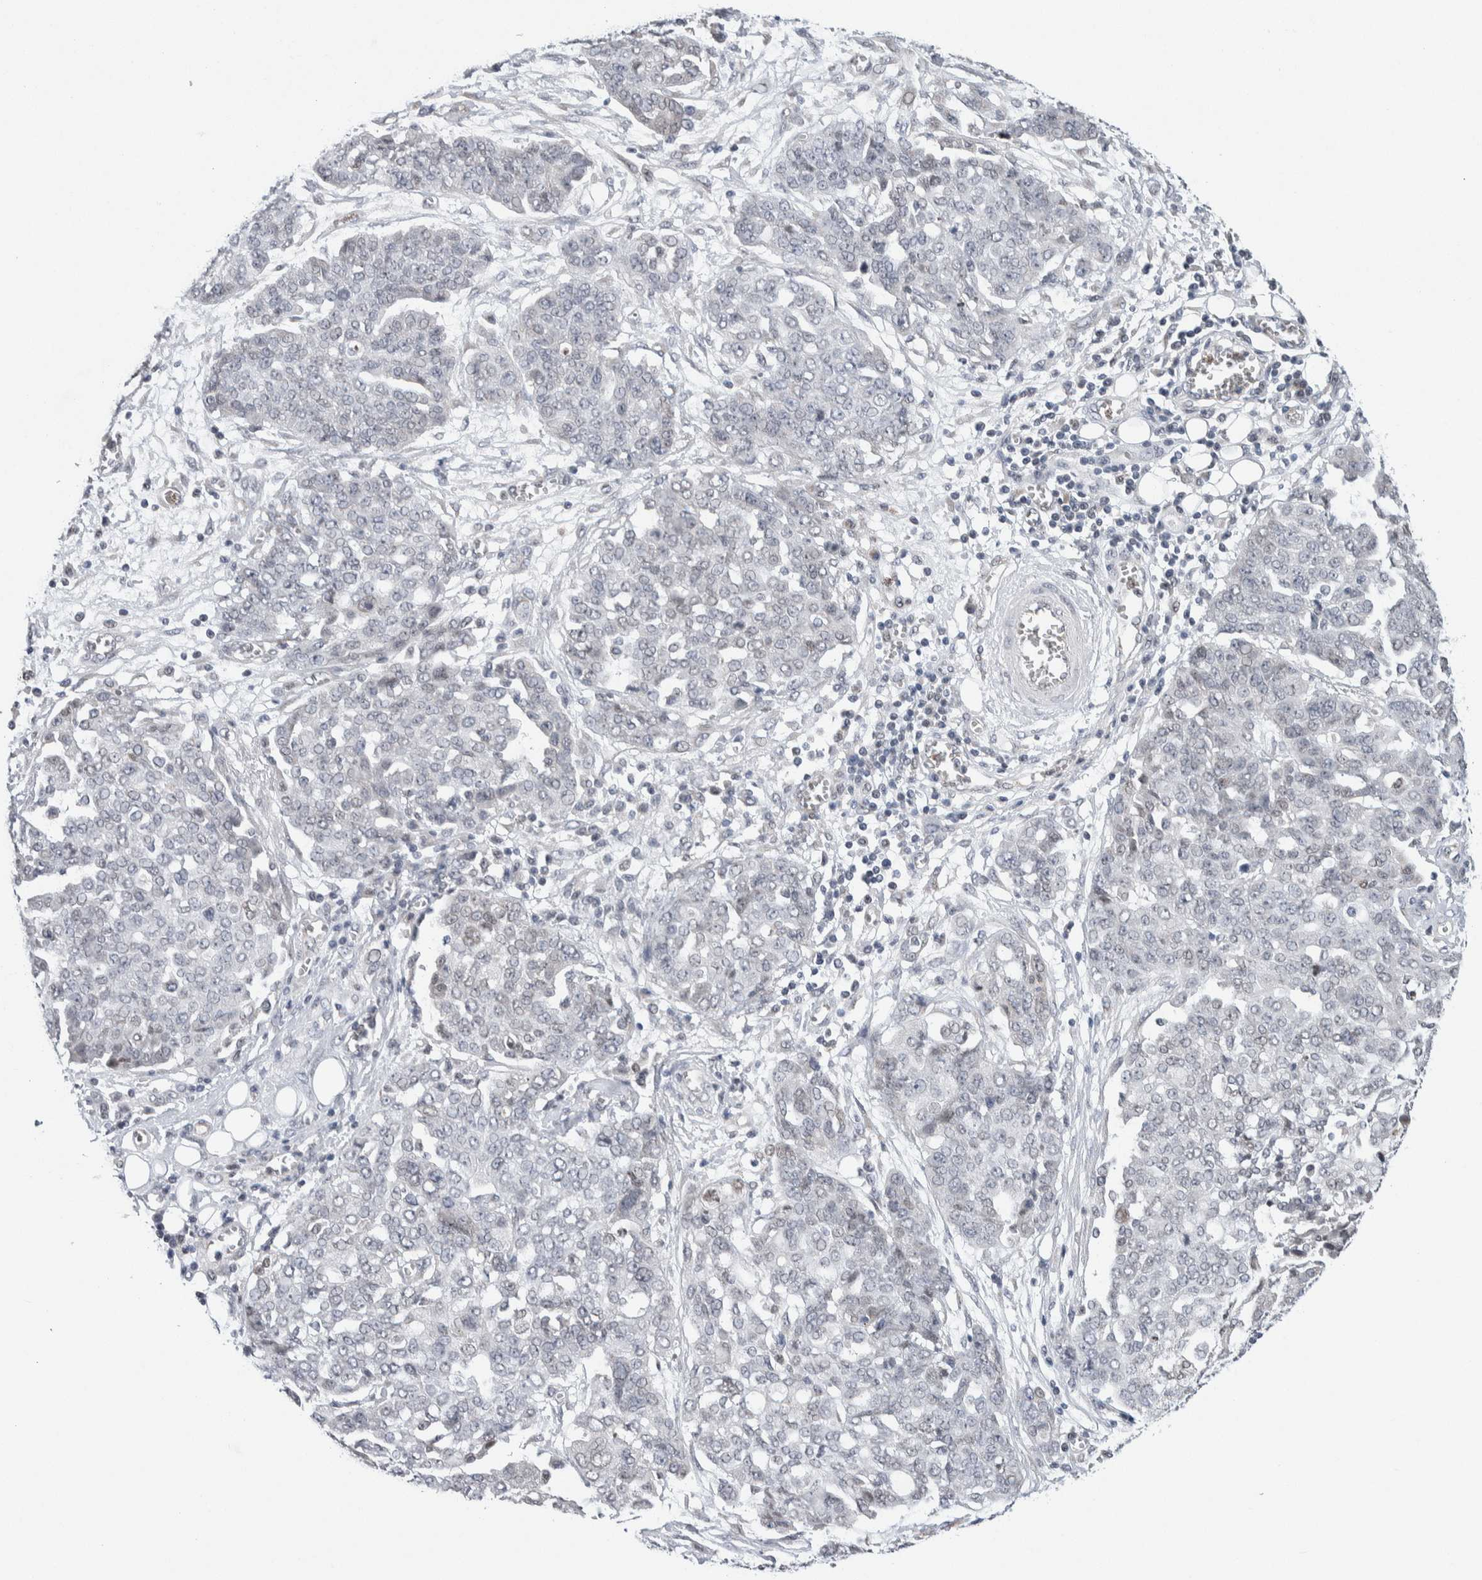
{"staining": {"intensity": "negative", "quantity": "none", "location": "none"}, "tissue": "ovarian cancer", "cell_type": "Tumor cells", "image_type": "cancer", "snomed": [{"axis": "morphology", "description": "Cystadenocarcinoma, serous, NOS"}, {"axis": "topography", "description": "Soft tissue"}, {"axis": "topography", "description": "Ovary"}], "caption": "Ovarian cancer (serous cystadenocarcinoma) was stained to show a protein in brown. There is no significant positivity in tumor cells.", "gene": "NEUROD1", "patient": {"sex": "female", "age": 57}}